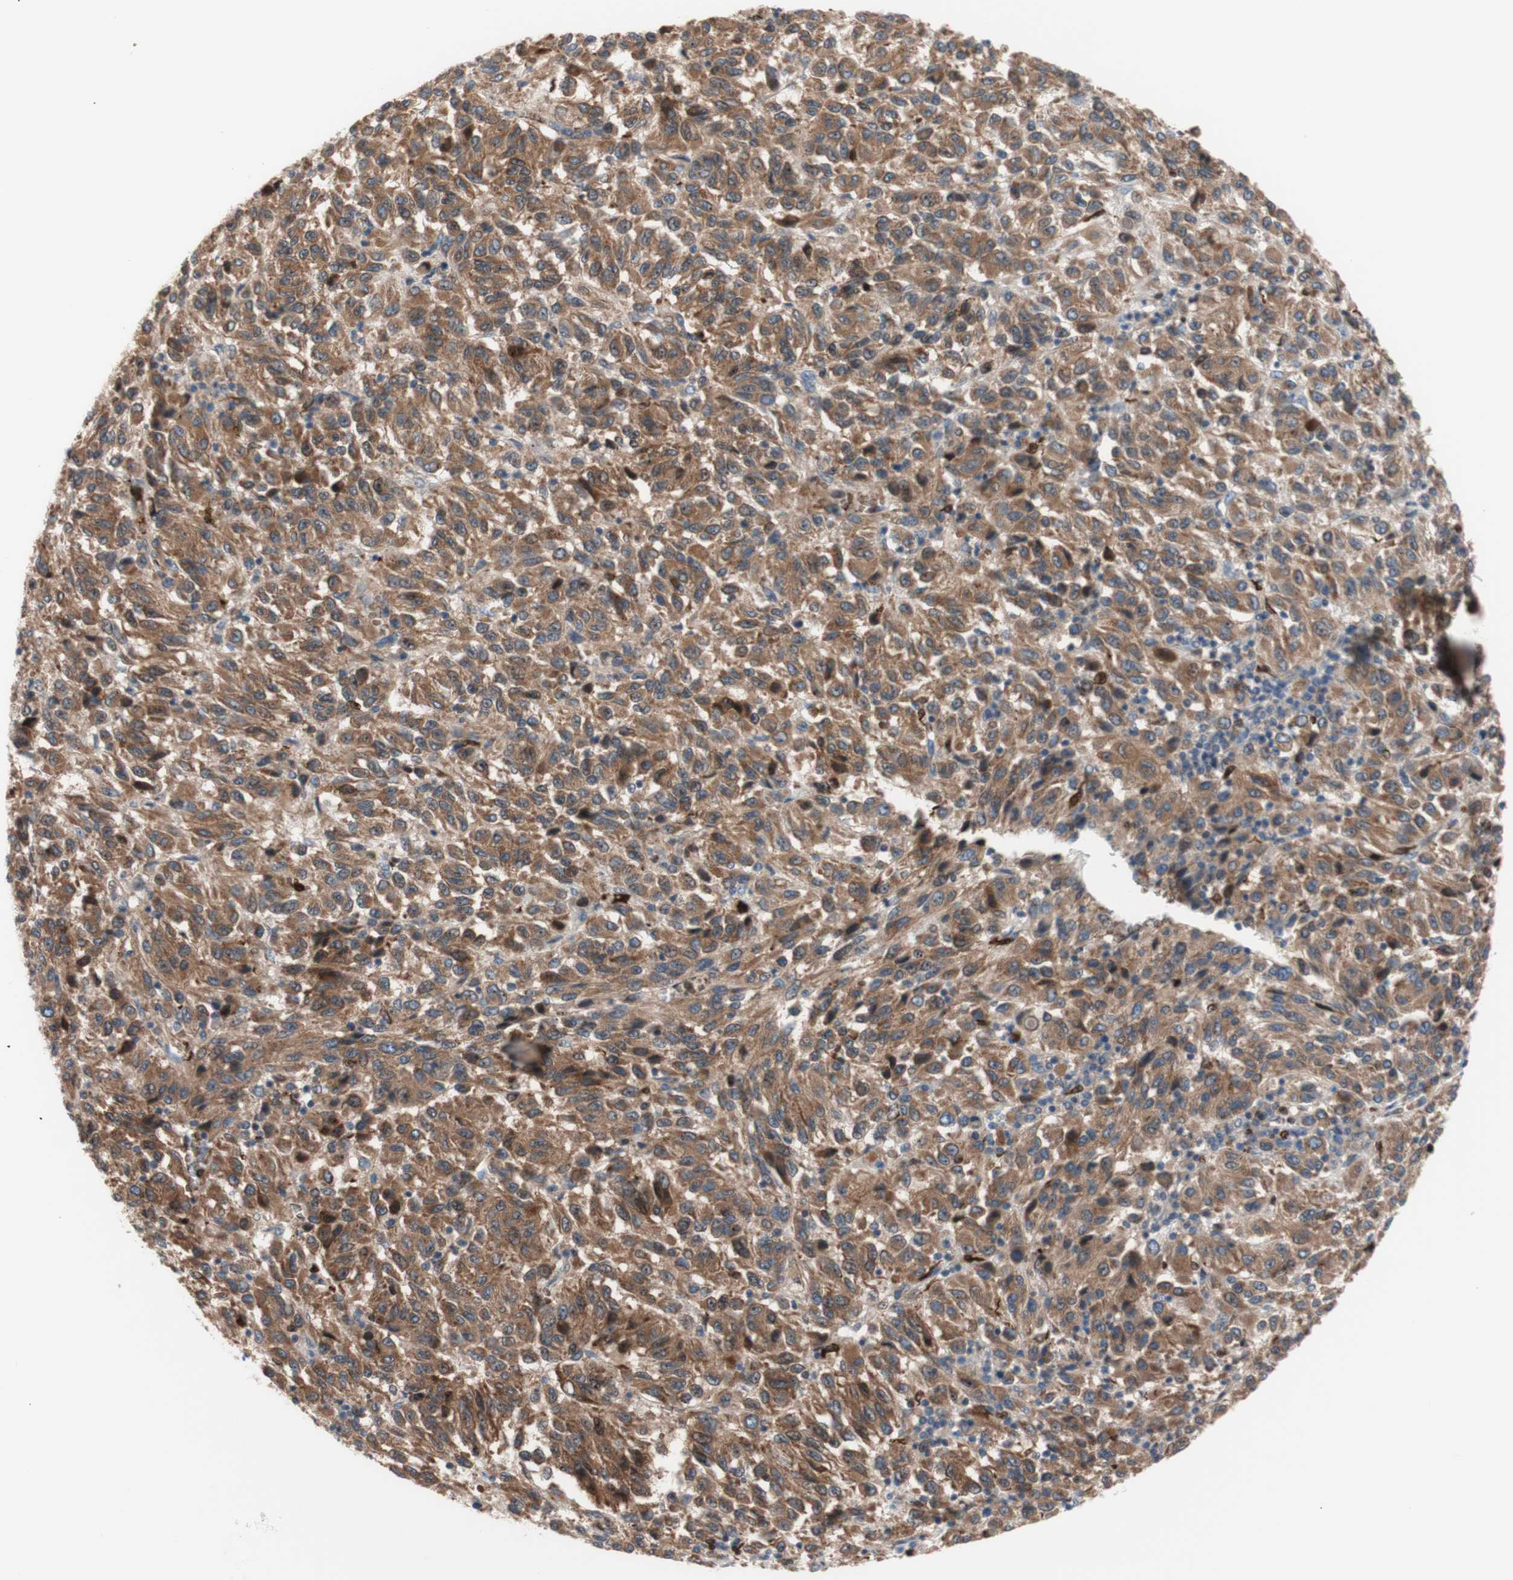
{"staining": {"intensity": "moderate", "quantity": ">75%", "location": "cytoplasmic/membranous"}, "tissue": "melanoma", "cell_type": "Tumor cells", "image_type": "cancer", "snomed": [{"axis": "morphology", "description": "Malignant melanoma, Metastatic site"}, {"axis": "topography", "description": "Lung"}], "caption": "This histopathology image reveals melanoma stained with IHC to label a protein in brown. The cytoplasmic/membranous of tumor cells show moderate positivity for the protein. Nuclei are counter-stained blue.", "gene": "USP9X", "patient": {"sex": "male", "age": 64}}